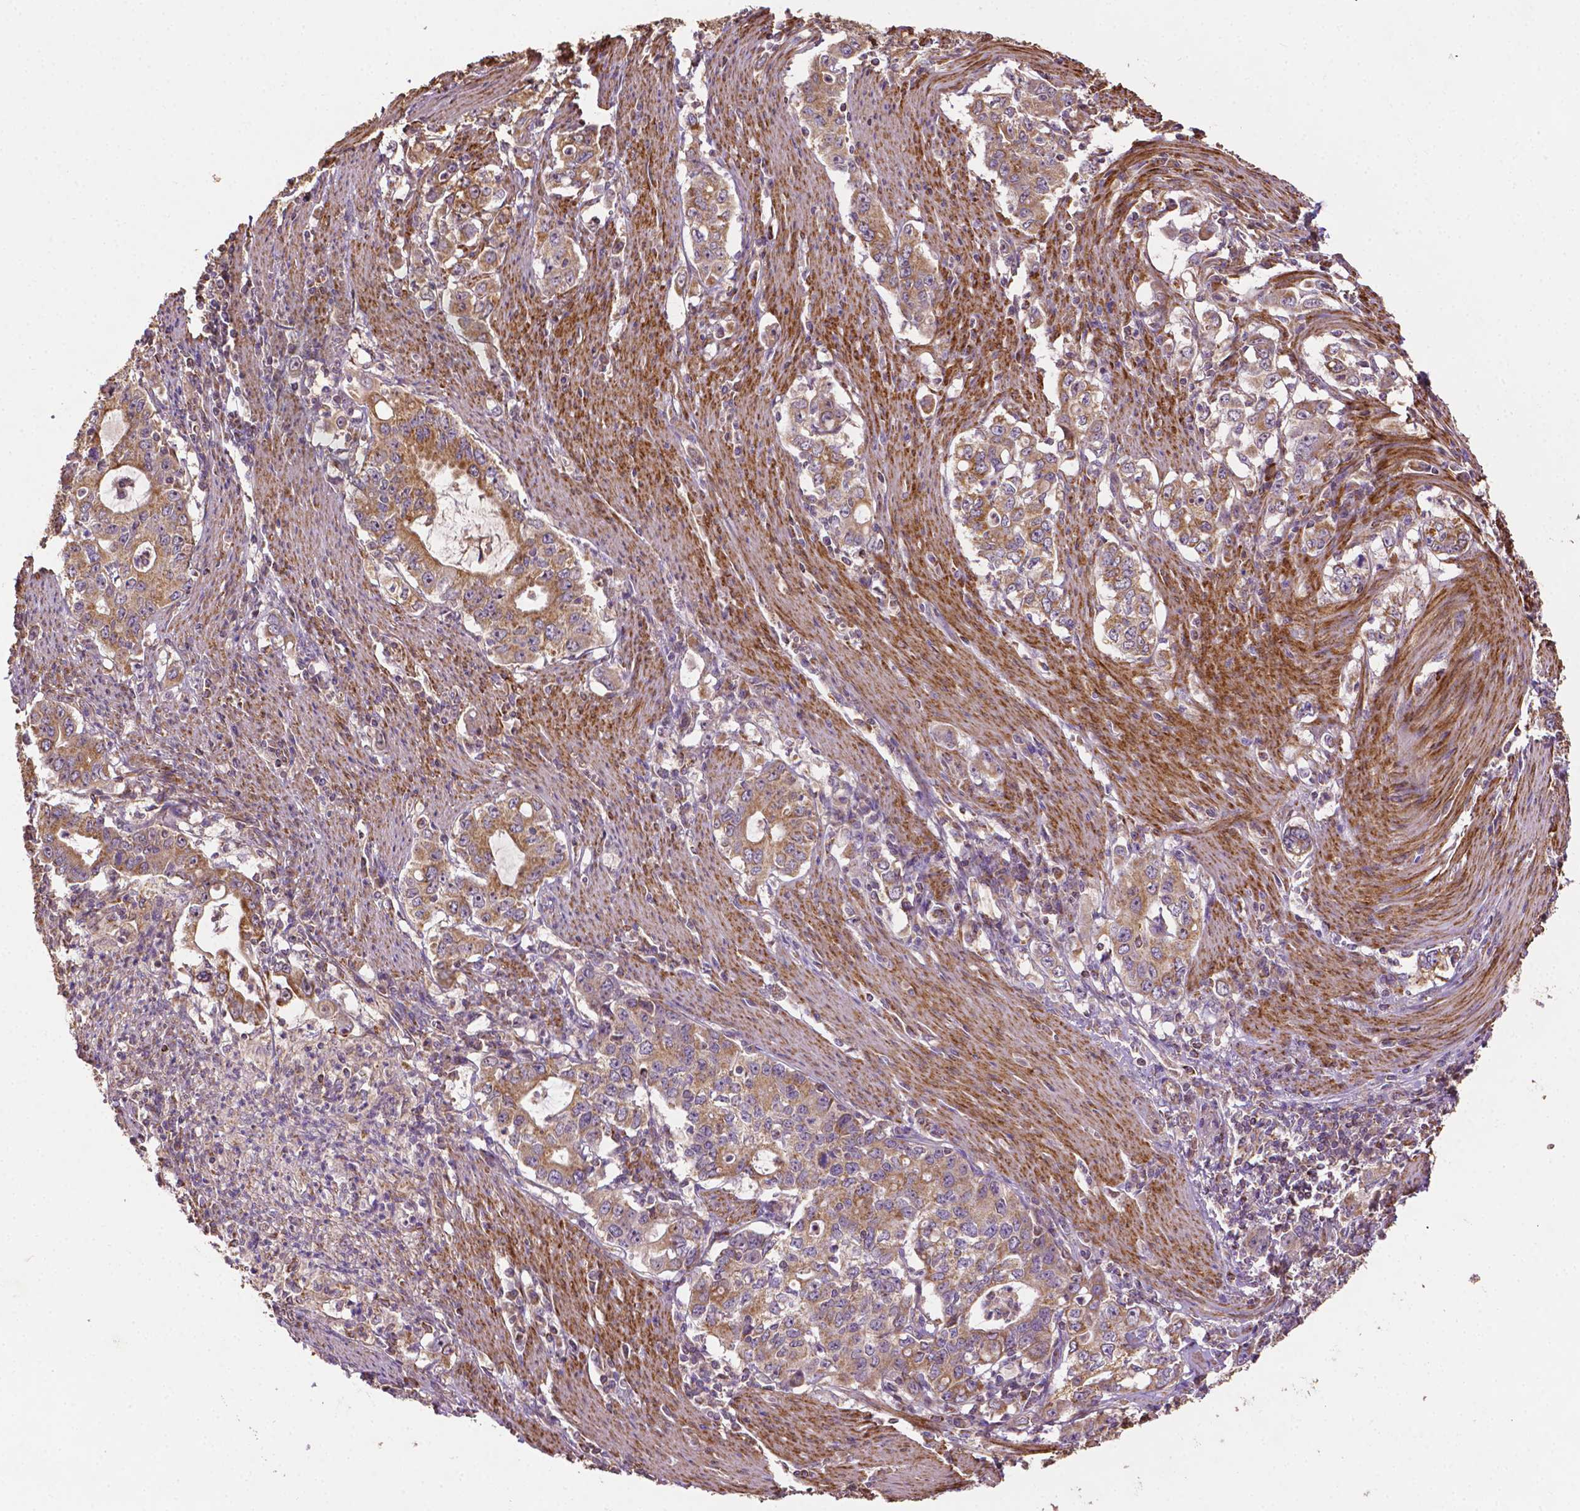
{"staining": {"intensity": "moderate", "quantity": "25%-75%", "location": "cytoplasmic/membranous"}, "tissue": "stomach cancer", "cell_type": "Tumor cells", "image_type": "cancer", "snomed": [{"axis": "morphology", "description": "Adenocarcinoma, NOS"}, {"axis": "topography", "description": "Stomach, lower"}], "caption": "Adenocarcinoma (stomach) was stained to show a protein in brown. There is medium levels of moderate cytoplasmic/membranous expression in about 25%-75% of tumor cells.", "gene": "LRR1", "patient": {"sex": "female", "age": 72}}